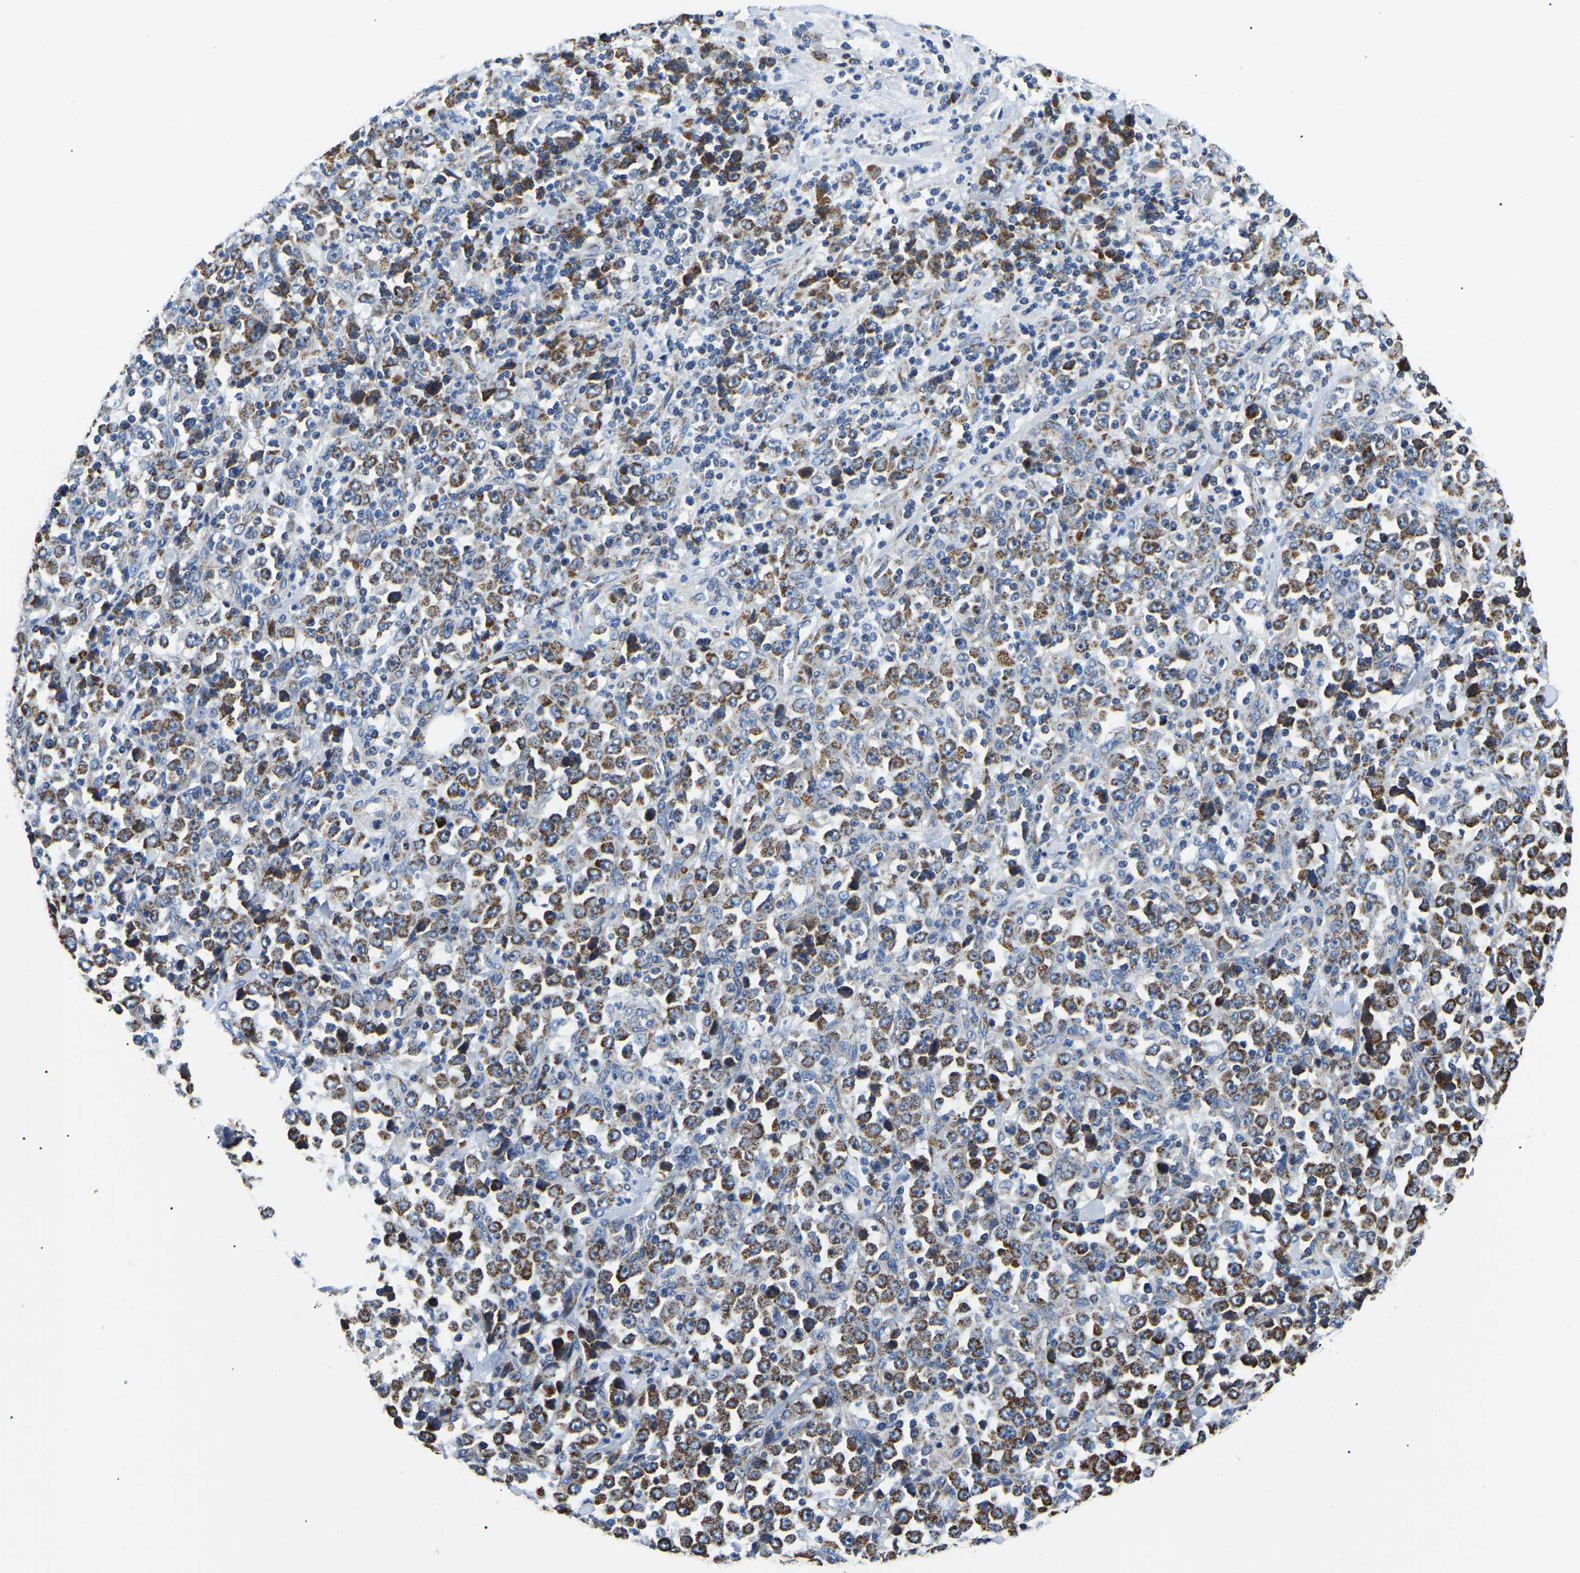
{"staining": {"intensity": "moderate", "quantity": ">75%", "location": "cytoplasmic/membranous"}, "tissue": "stomach cancer", "cell_type": "Tumor cells", "image_type": "cancer", "snomed": [{"axis": "morphology", "description": "Normal tissue, NOS"}, {"axis": "morphology", "description": "Adenocarcinoma, NOS"}, {"axis": "topography", "description": "Stomach, upper"}, {"axis": "topography", "description": "Stomach"}], "caption": "High-magnification brightfield microscopy of stomach cancer stained with DAB (brown) and counterstained with hematoxylin (blue). tumor cells exhibit moderate cytoplasmic/membranous staining is identified in about>75% of cells. (DAB (3,3'-diaminobenzidine) = brown stain, brightfield microscopy at high magnification).", "gene": "PPM1E", "patient": {"sex": "male", "age": 59}}